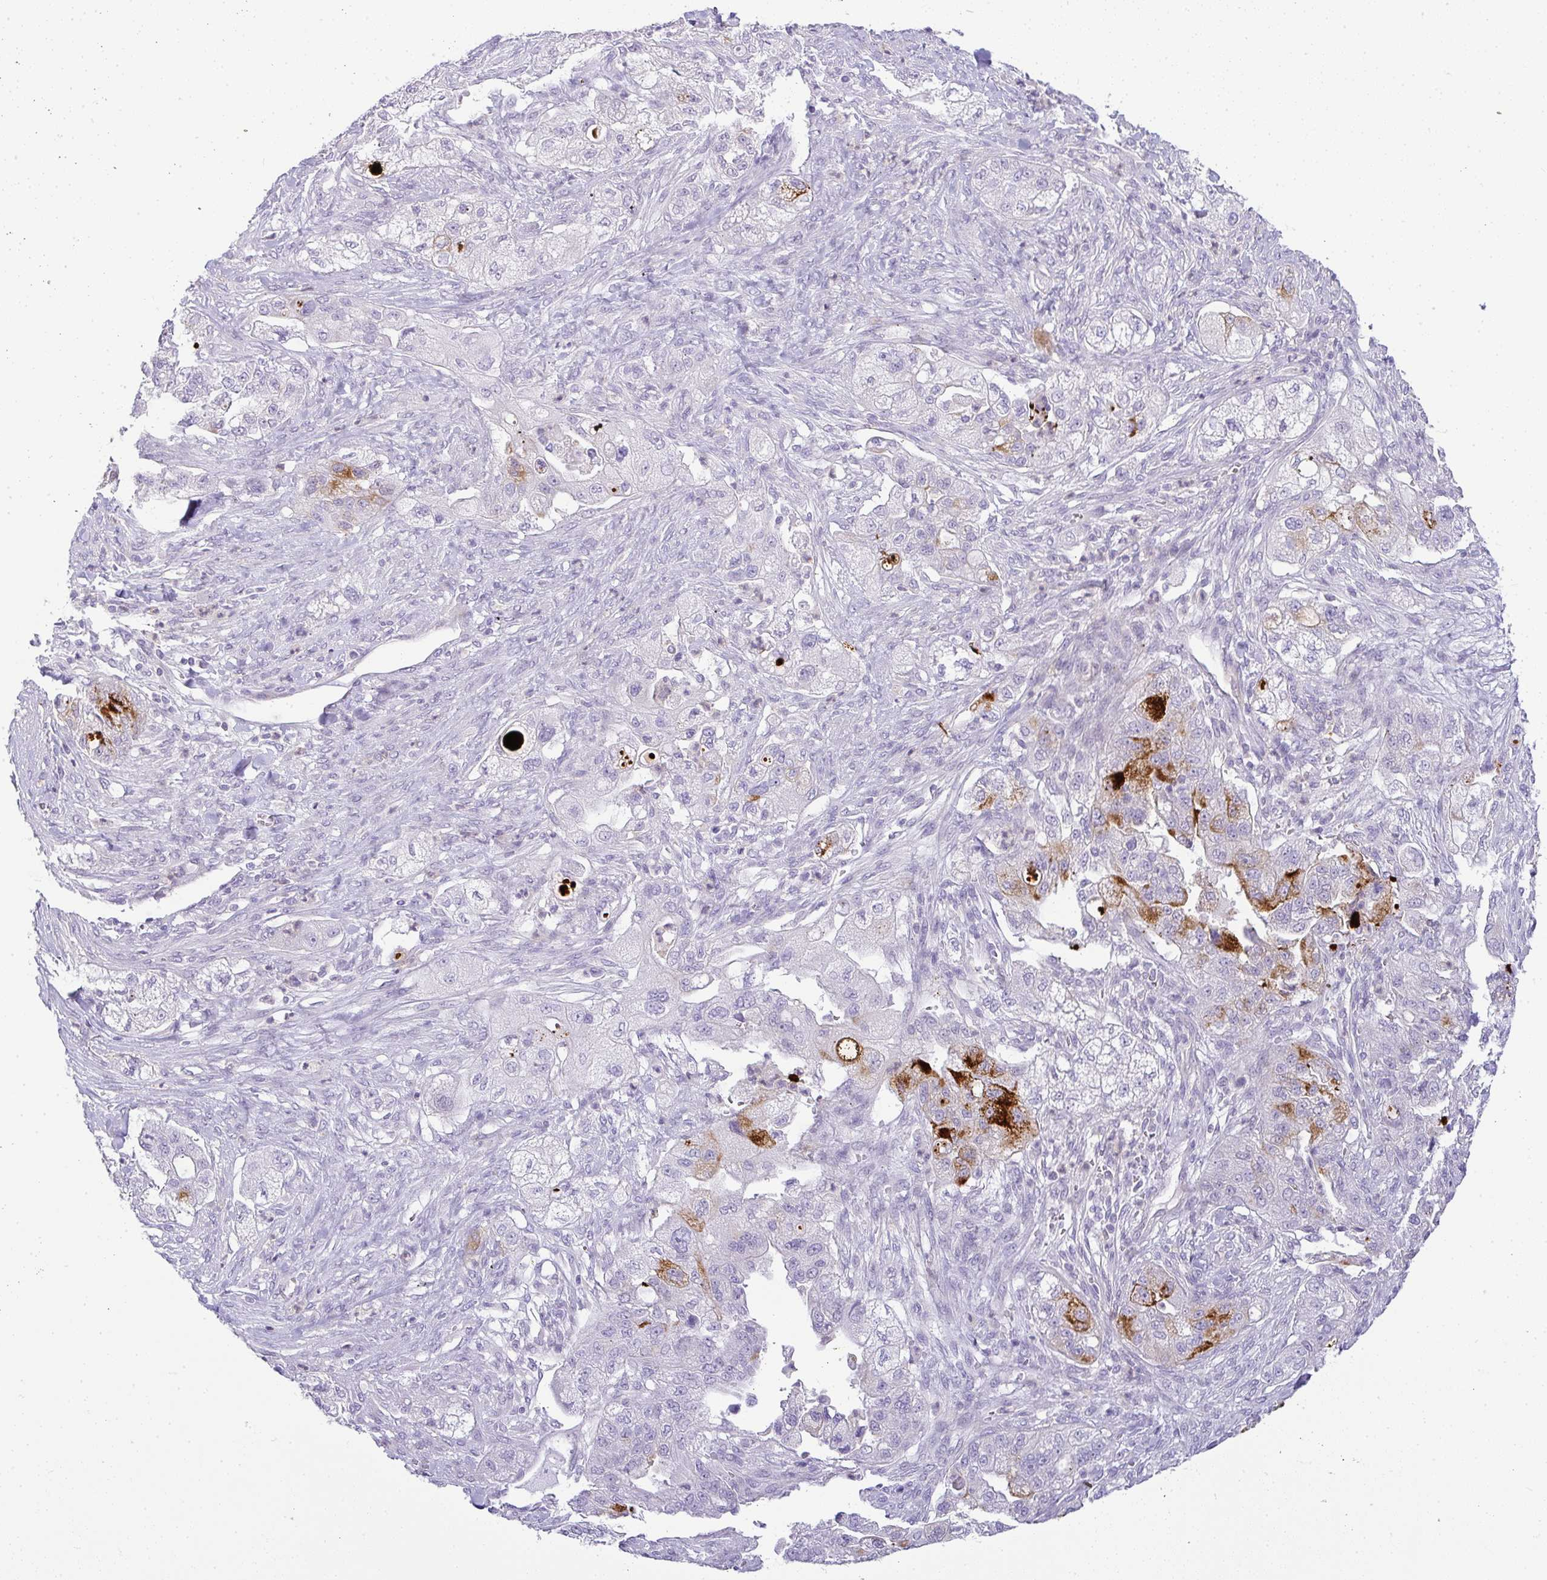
{"staining": {"intensity": "strong", "quantity": "<25%", "location": "cytoplasmic/membranous"}, "tissue": "pancreatic cancer", "cell_type": "Tumor cells", "image_type": "cancer", "snomed": [{"axis": "morphology", "description": "Adenocarcinoma, NOS"}, {"axis": "topography", "description": "Pancreas"}], "caption": "A brown stain labels strong cytoplasmic/membranous expression of a protein in pancreatic adenocarcinoma tumor cells.", "gene": "LIPE", "patient": {"sex": "female", "age": 78}}